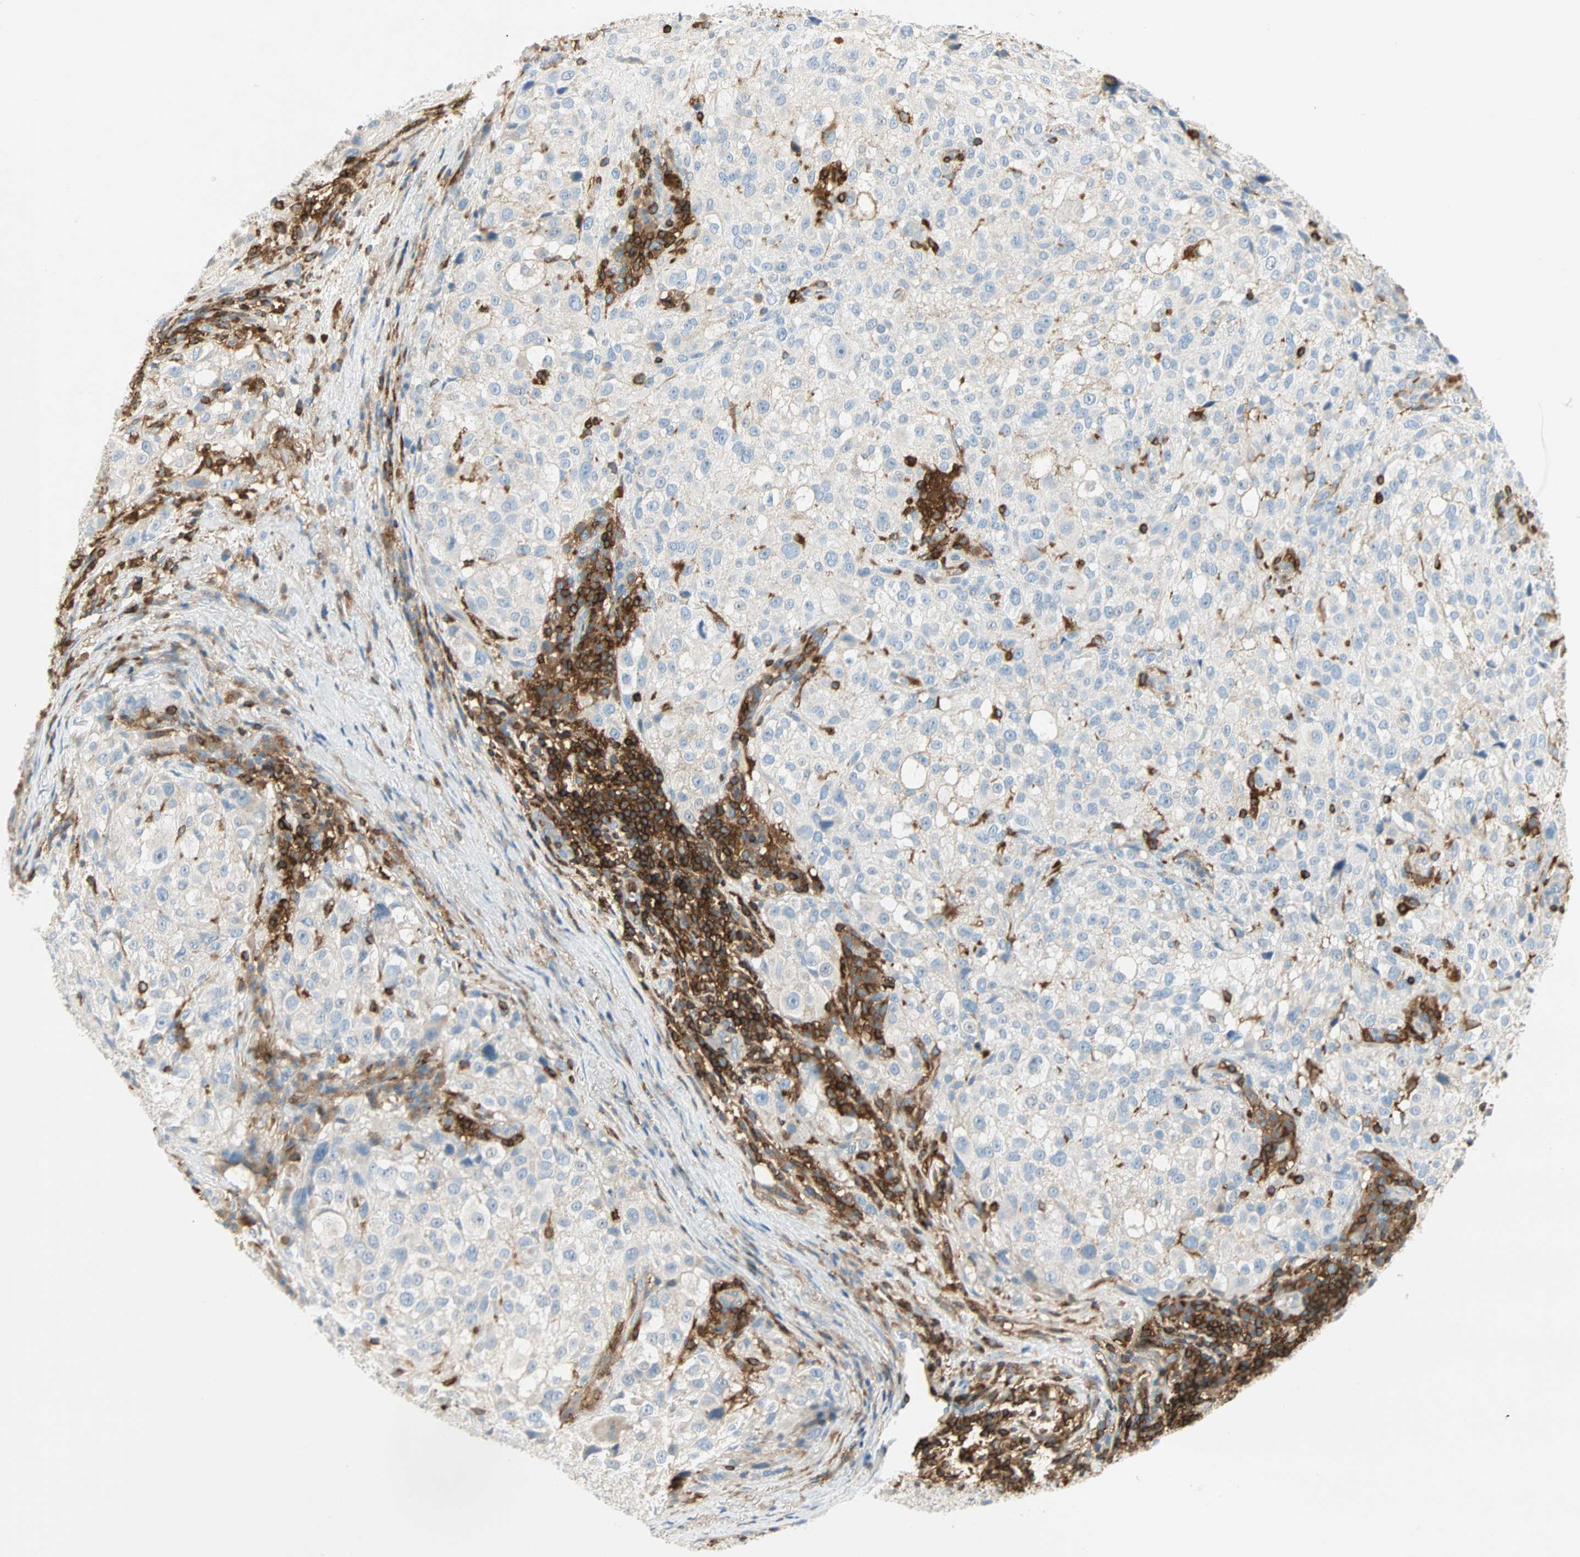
{"staining": {"intensity": "negative", "quantity": "none", "location": "none"}, "tissue": "melanoma", "cell_type": "Tumor cells", "image_type": "cancer", "snomed": [{"axis": "morphology", "description": "Necrosis, NOS"}, {"axis": "morphology", "description": "Malignant melanoma, NOS"}, {"axis": "topography", "description": "Skin"}], "caption": "Immunohistochemical staining of malignant melanoma shows no significant positivity in tumor cells.", "gene": "FMNL1", "patient": {"sex": "female", "age": 87}}